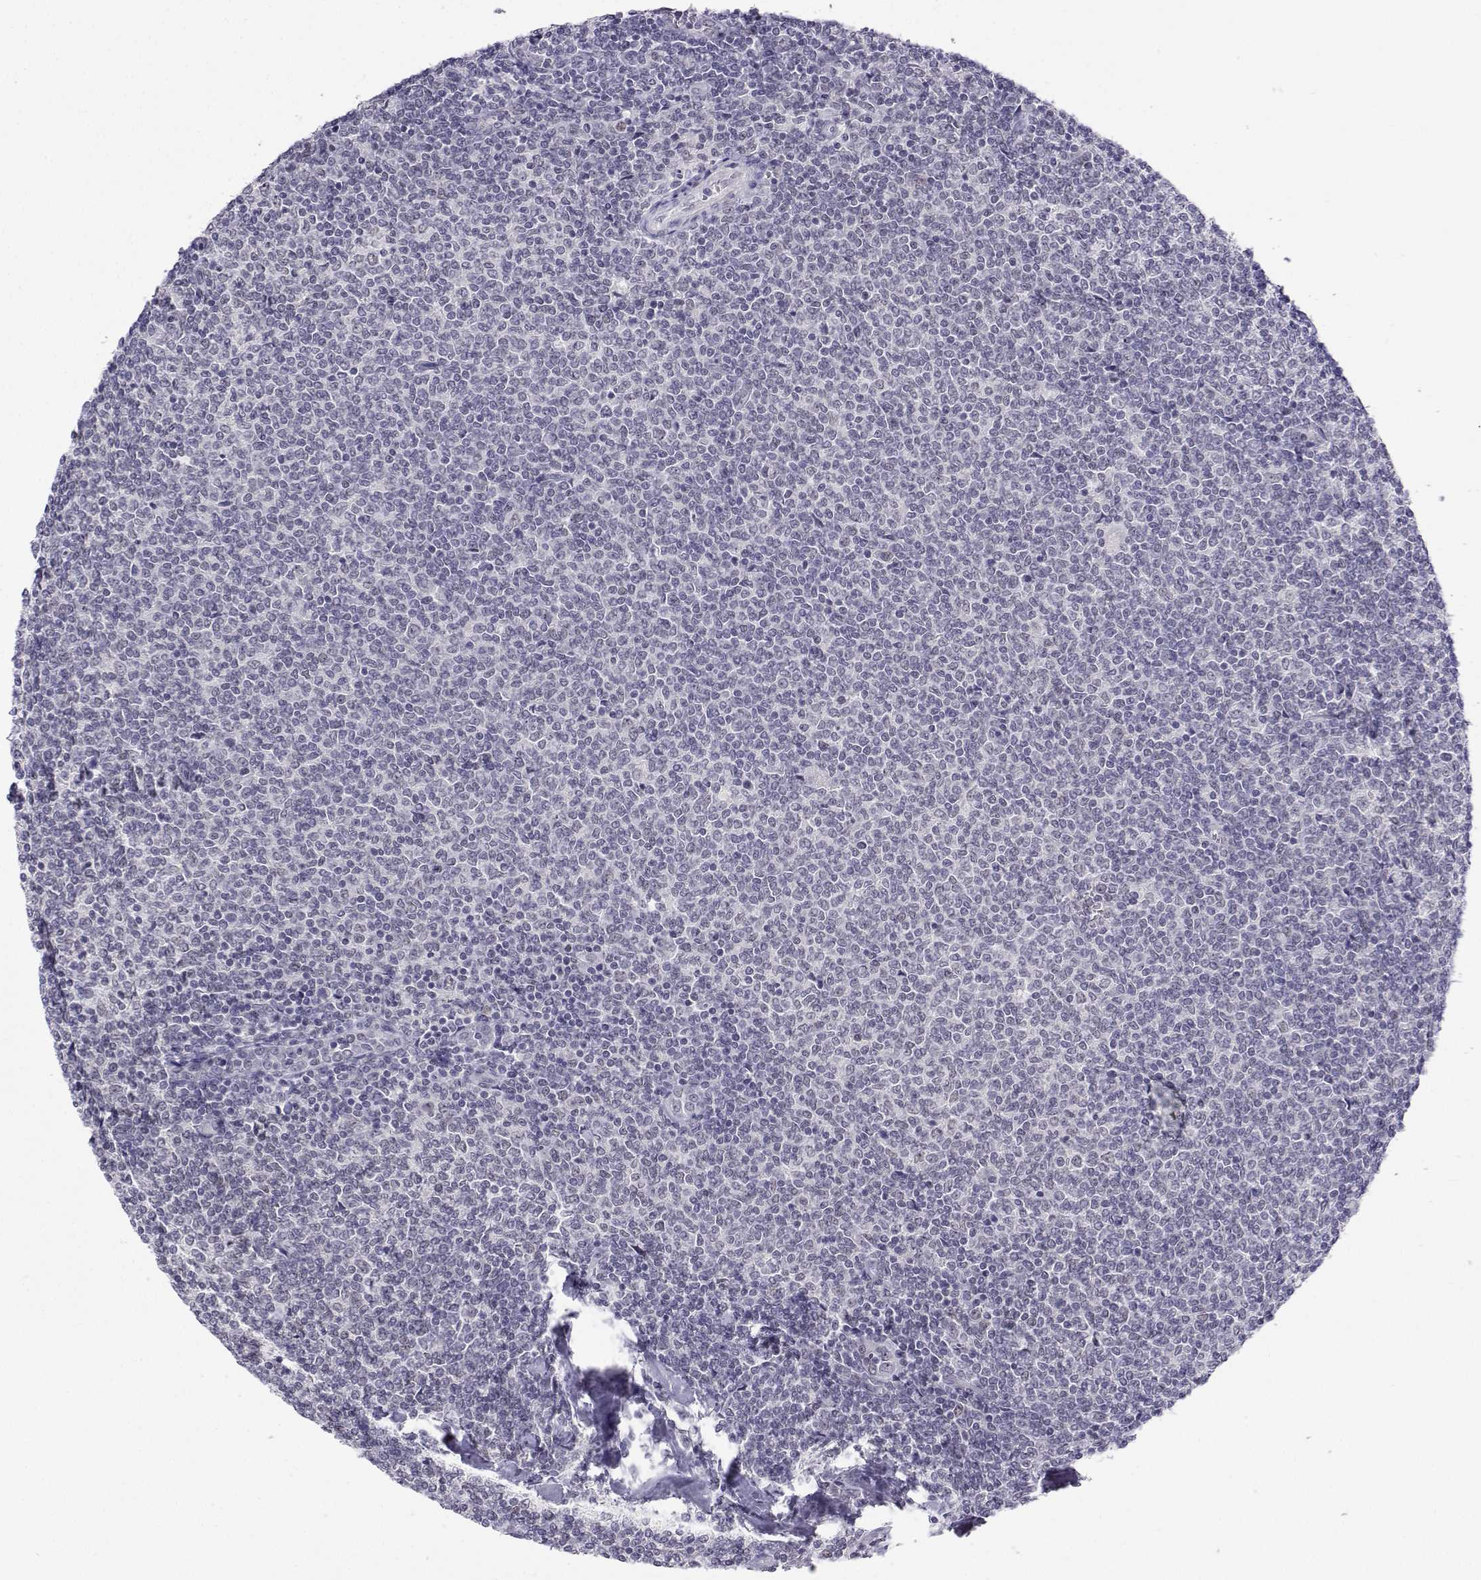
{"staining": {"intensity": "negative", "quantity": "none", "location": "none"}, "tissue": "lymphoma", "cell_type": "Tumor cells", "image_type": "cancer", "snomed": [{"axis": "morphology", "description": "Malignant lymphoma, non-Hodgkin's type, Low grade"}, {"axis": "topography", "description": "Lymph node"}], "caption": "This photomicrograph is of low-grade malignant lymphoma, non-Hodgkin's type stained with immunohistochemistry (IHC) to label a protein in brown with the nuclei are counter-stained blue. There is no expression in tumor cells.", "gene": "MED26", "patient": {"sex": "male", "age": 52}}